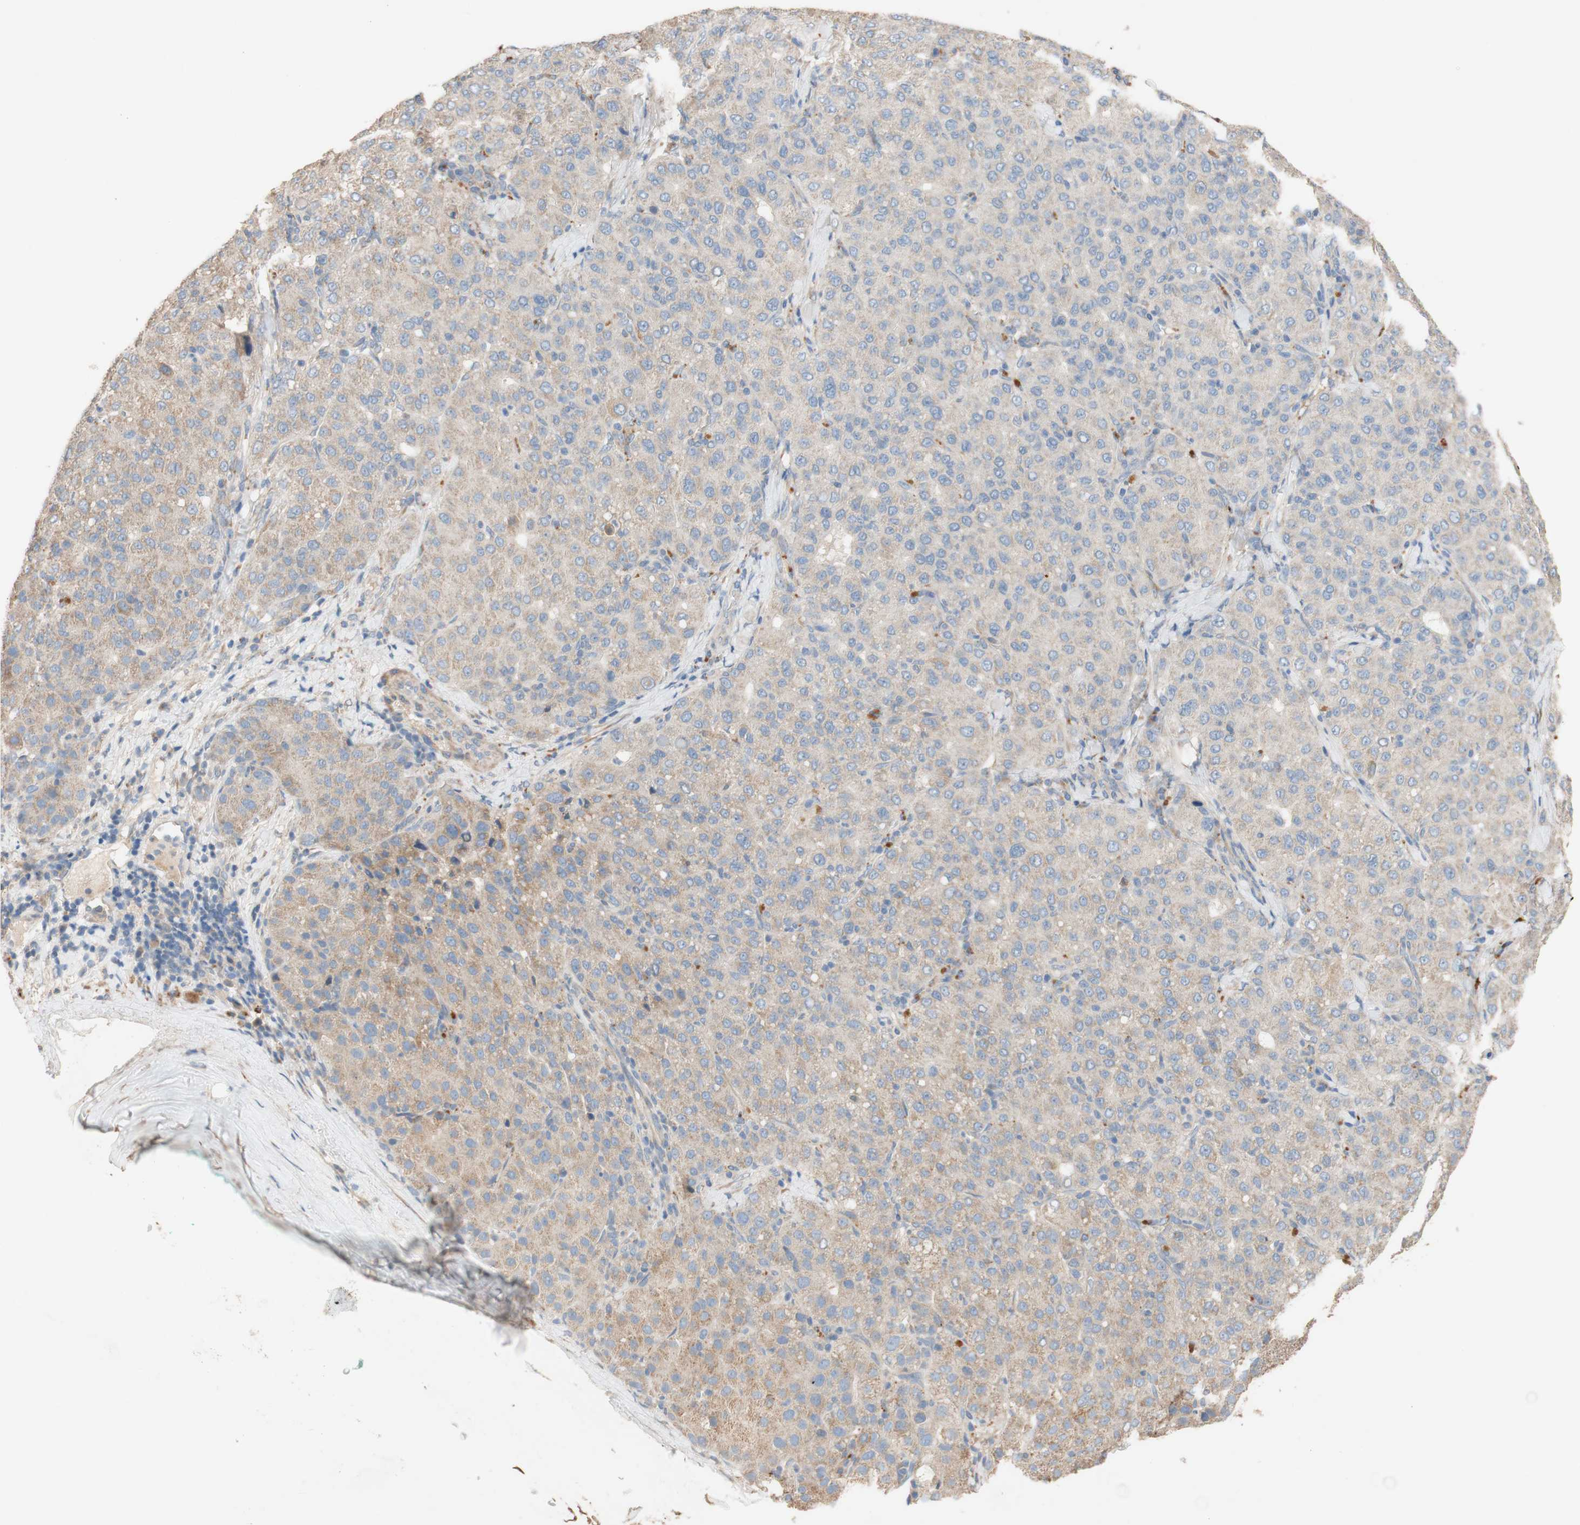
{"staining": {"intensity": "moderate", "quantity": "25%-75%", "location": "cytoplasmic/membranous"}, "tissue": "liver cancer", "cell_type": "Tumor cells", "image_type": "cancer", "snomed": [{"axis": "morphology", "description": "Carcinoma, Hepatocellular, NOS"}, {"axis": "topography", "description": "Liver"}], "caption": "DAB immunohistochemical staining of human liver hepatocellular carcinoma exhibits moderate cytoplasmic/membranous protein positivity in approximately 25%-75% of tumor cells. Immunohistochemistry (ihc) stains the protein of interest in brown and the nuclei are stained blue.", "gene": "DKK3", "patient": {"sex": "male", "age": 65}}